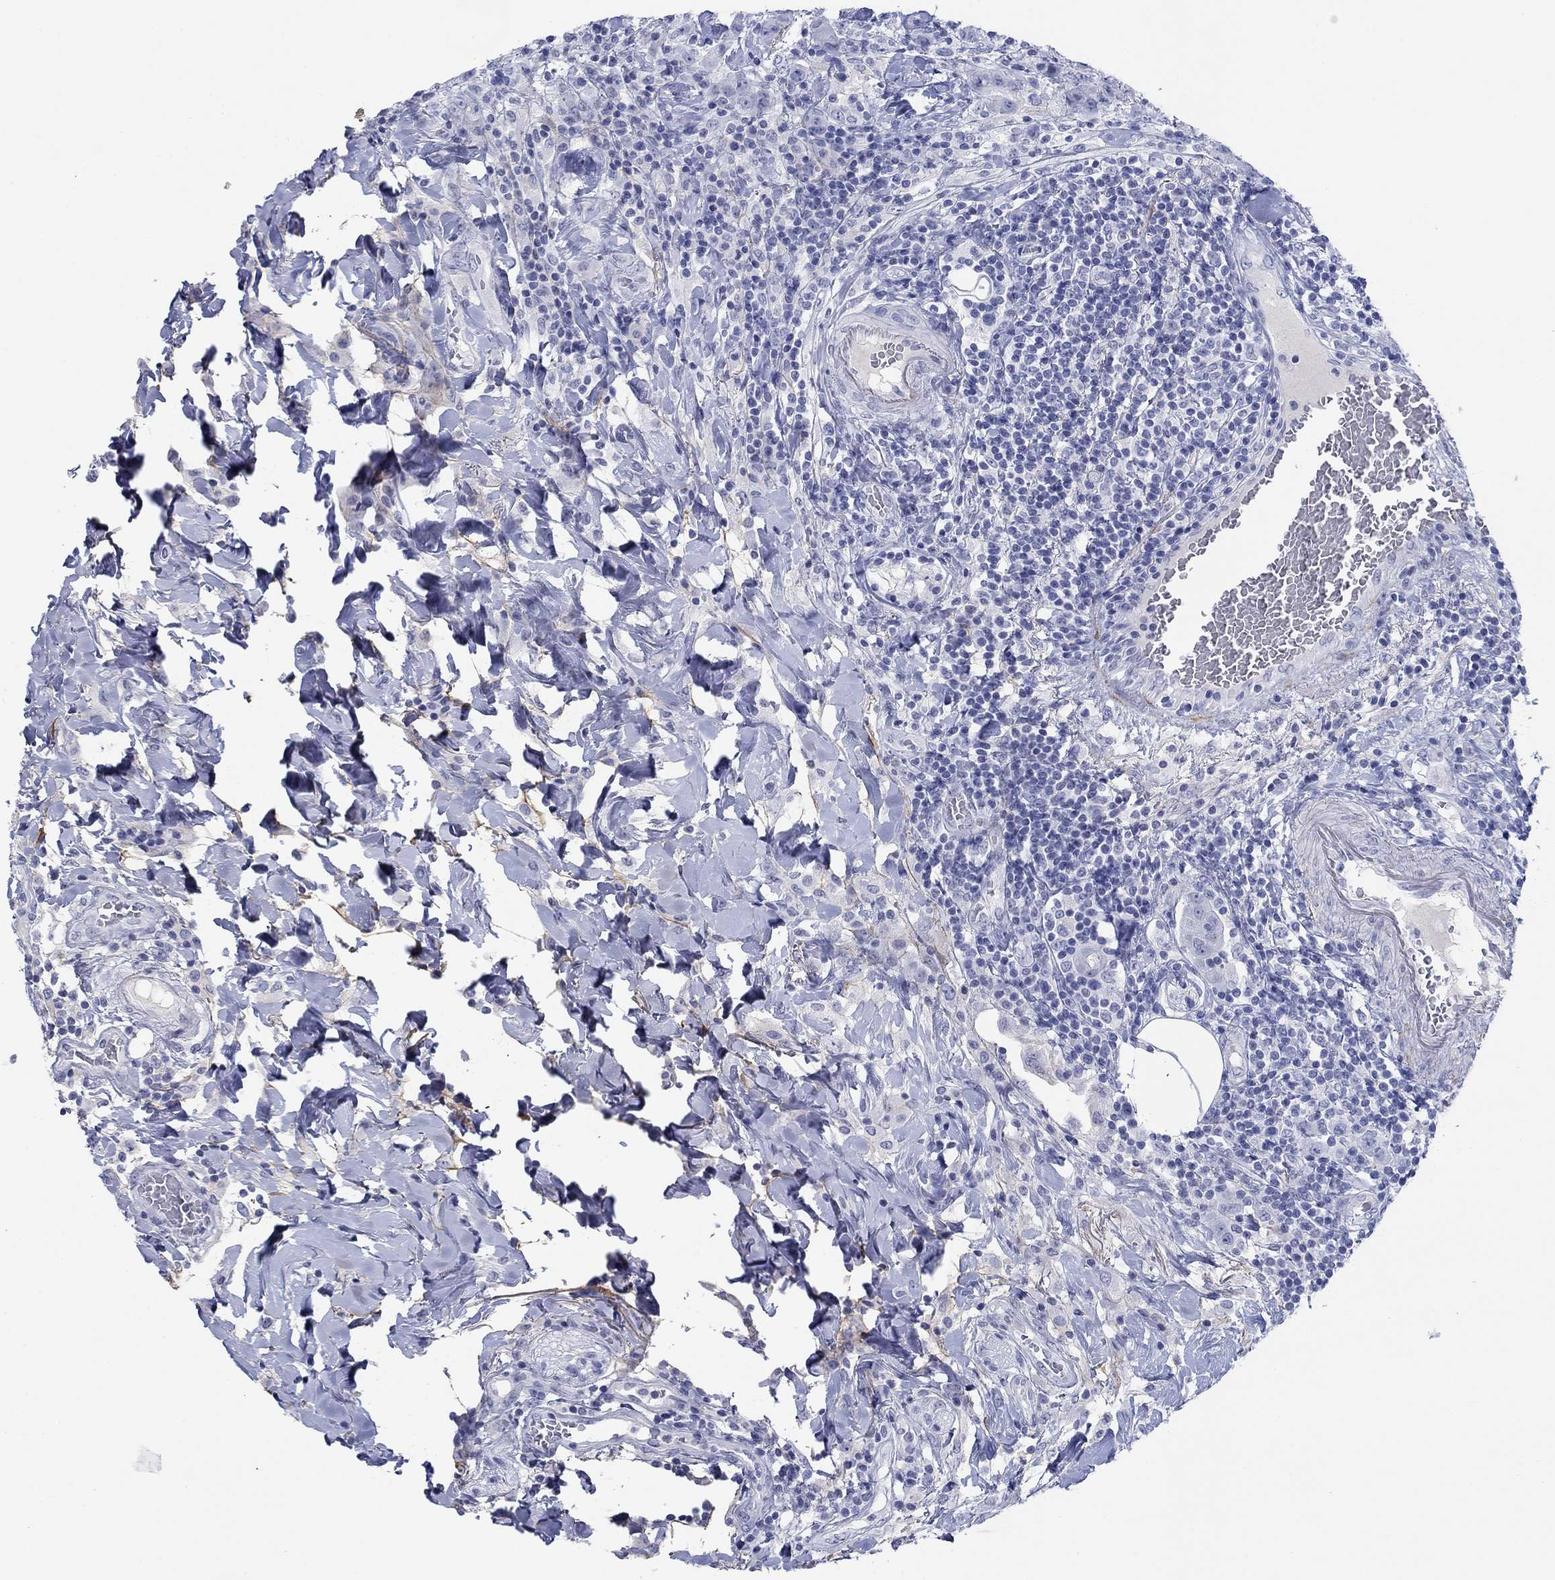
{"staining": {"intensity": "negative", "quantity": "none", "location": "none"}, "tissue": "colorectal cancer", "cell_type": "Tumor cells", "image_type": "cancer", "snomed": [{"axis": "morphology", "description": "Adenocarcinoma, NOS"}, {"axis": "topography", "description": "Colon"}], "caption": "Immunohistochemistry of human colorectal cancer (adenocarcinoma) displays no staining in tumor cells.", "gene": "PDYN", "patient": {"sex": "female", "age": 69}}